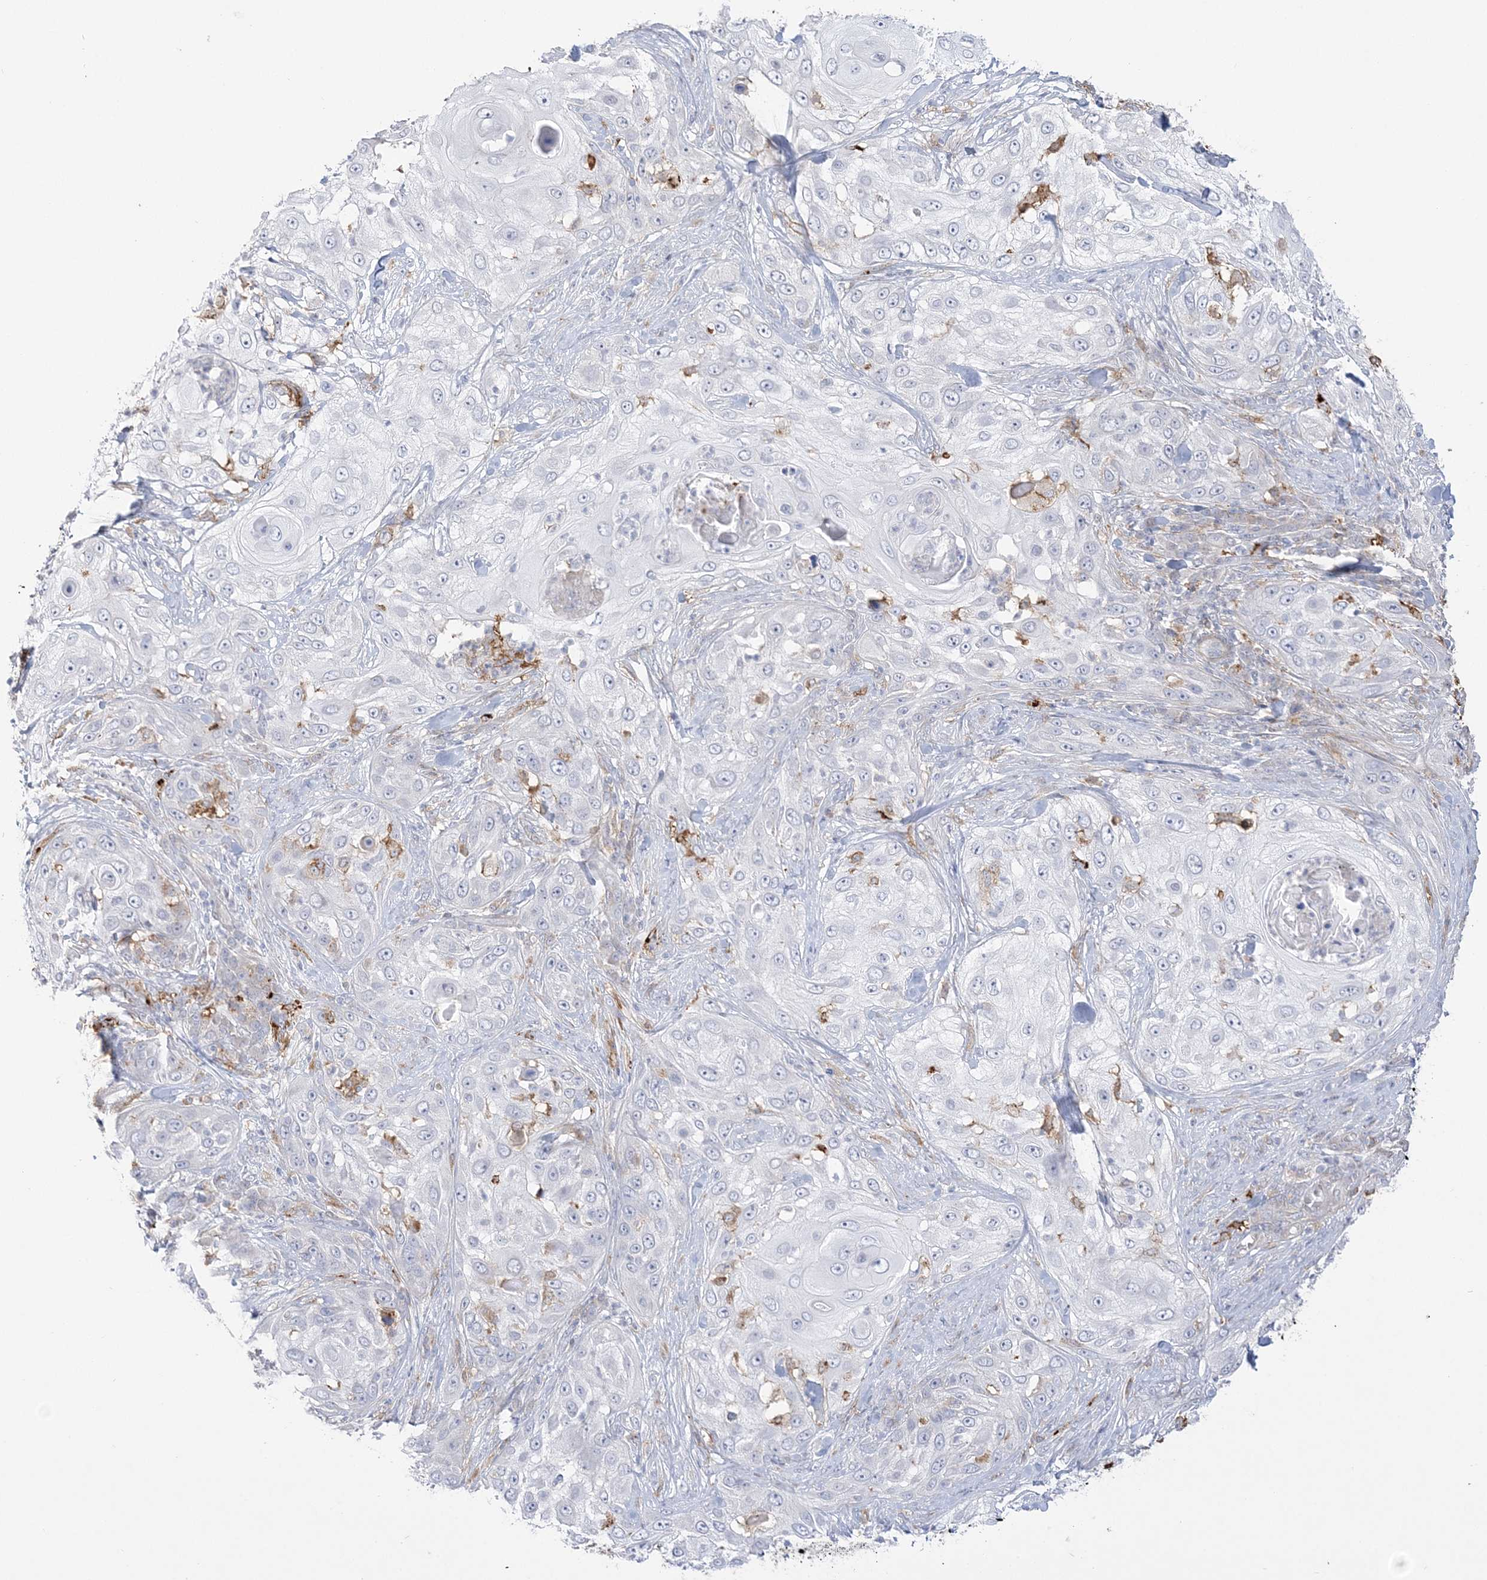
{"staining": {"intensity": "negative", "quantity": "none", "location": "none"}, "tissue": "skin cancer", "cell_type": "Tumor cells", "image_type": "cancer", "snomed": [{"axis": "morphology", "description": "Squamous cell carcinoma, NOS"}, {"axis": "topography", "description": "Skin"}], "caption": "The image demonstrates no staining of tumor cells in skin cancer (squamous cell carcinoma).", "gene": "HAAO", "patient": {"sex": "female", "age": 44}}